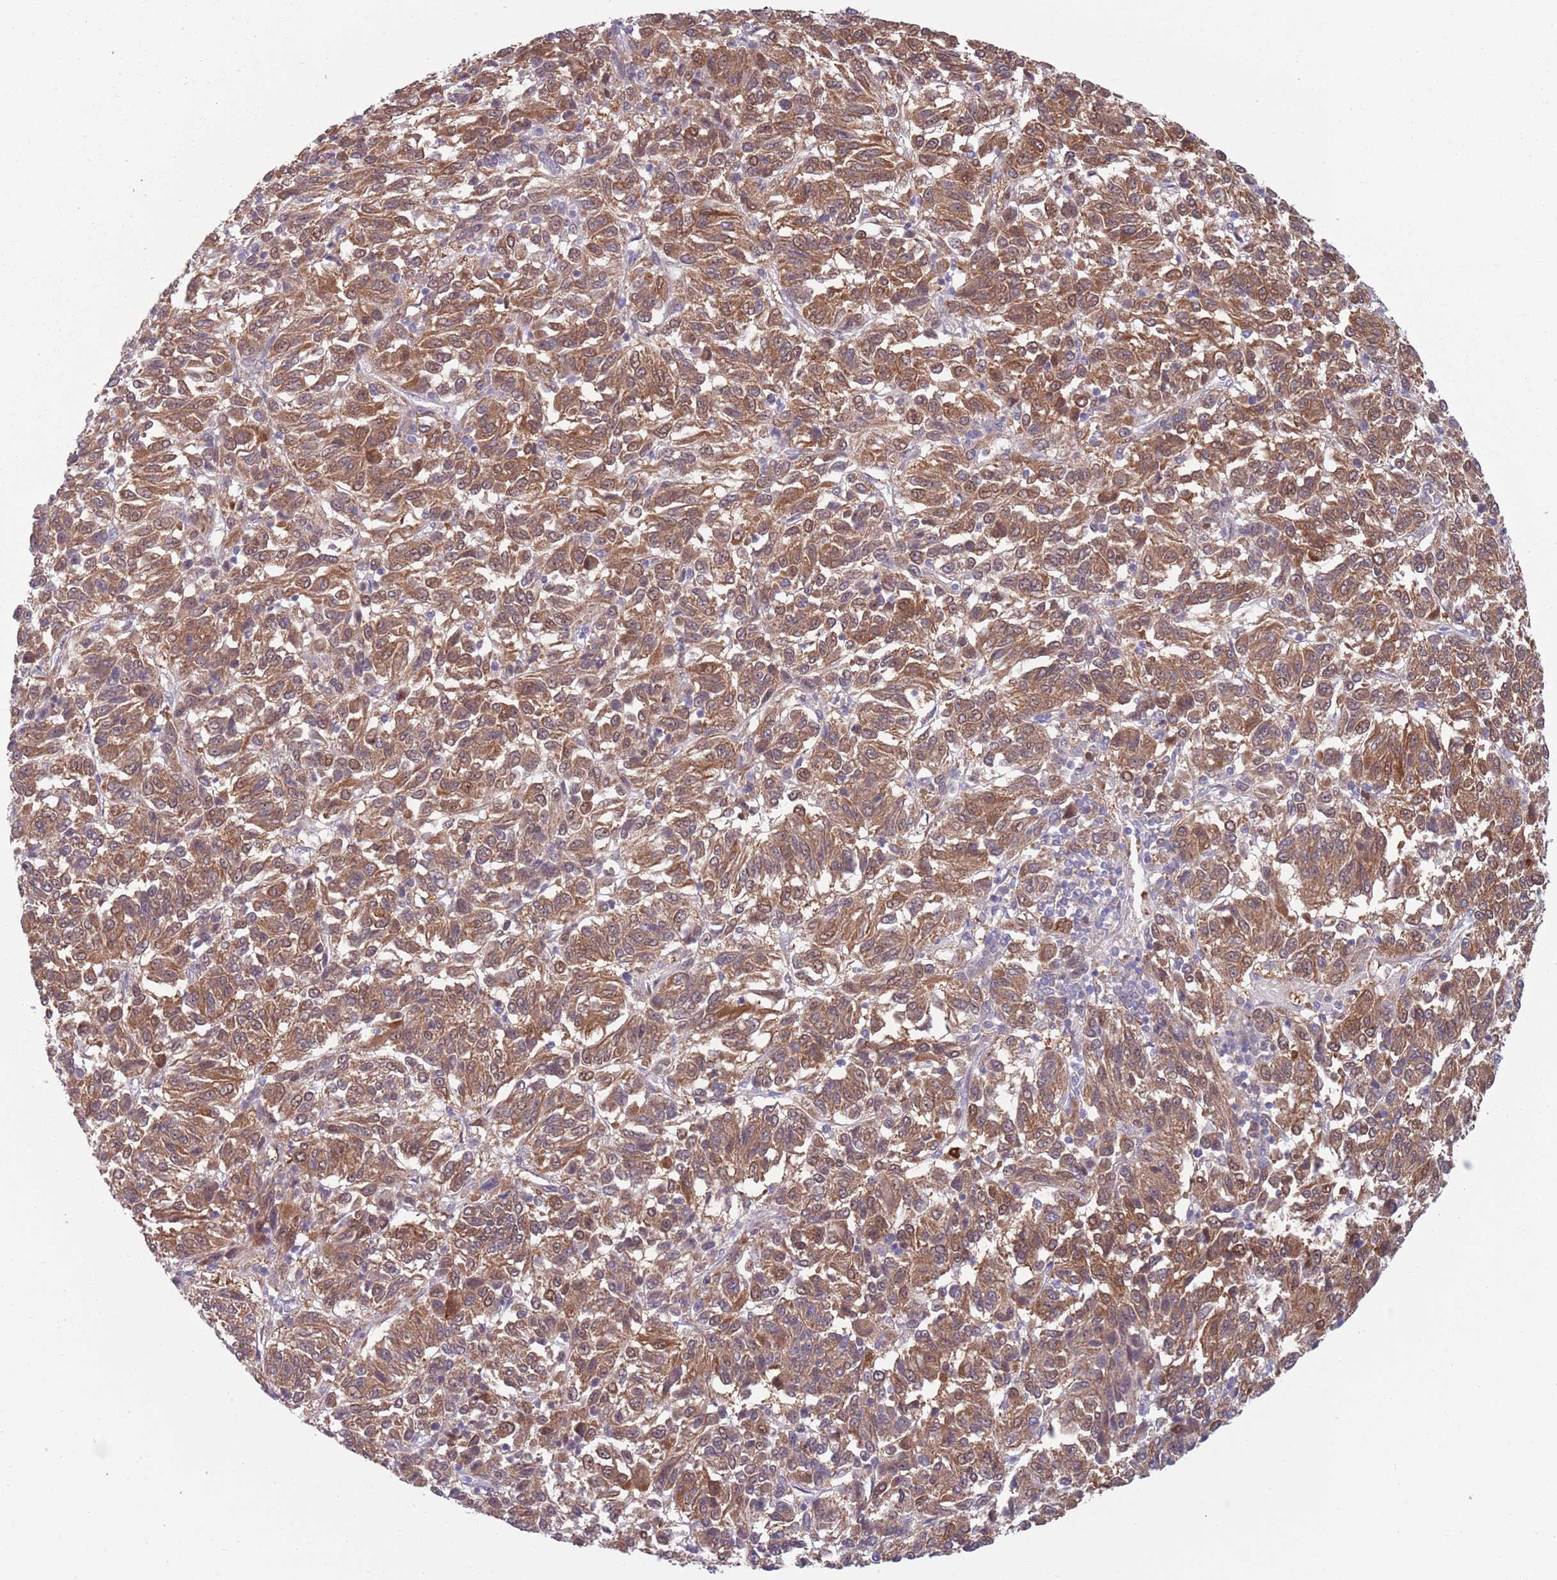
{"staining": {"intensity": "moderate", "quantity": ">75%", "location": "cytoplasmic/membranous,nuclear"}, "tissue": "melanoma", "cell_type": "Tumor cells", "image_type": "cancer", "snomed": [{"axis": "morphology", "description": "Malignant melanoma, Metastatic site"}, {"axis": "topography", "description": "Lung"}], "caption": "IHC of melanoma demonstrates medium levels of moderate cytoplasmic/membranous and nuclear staining in about >75% of tumor cells.", "gene": "CLNS1A", "patient": {"sex": "male", "age": 64}}